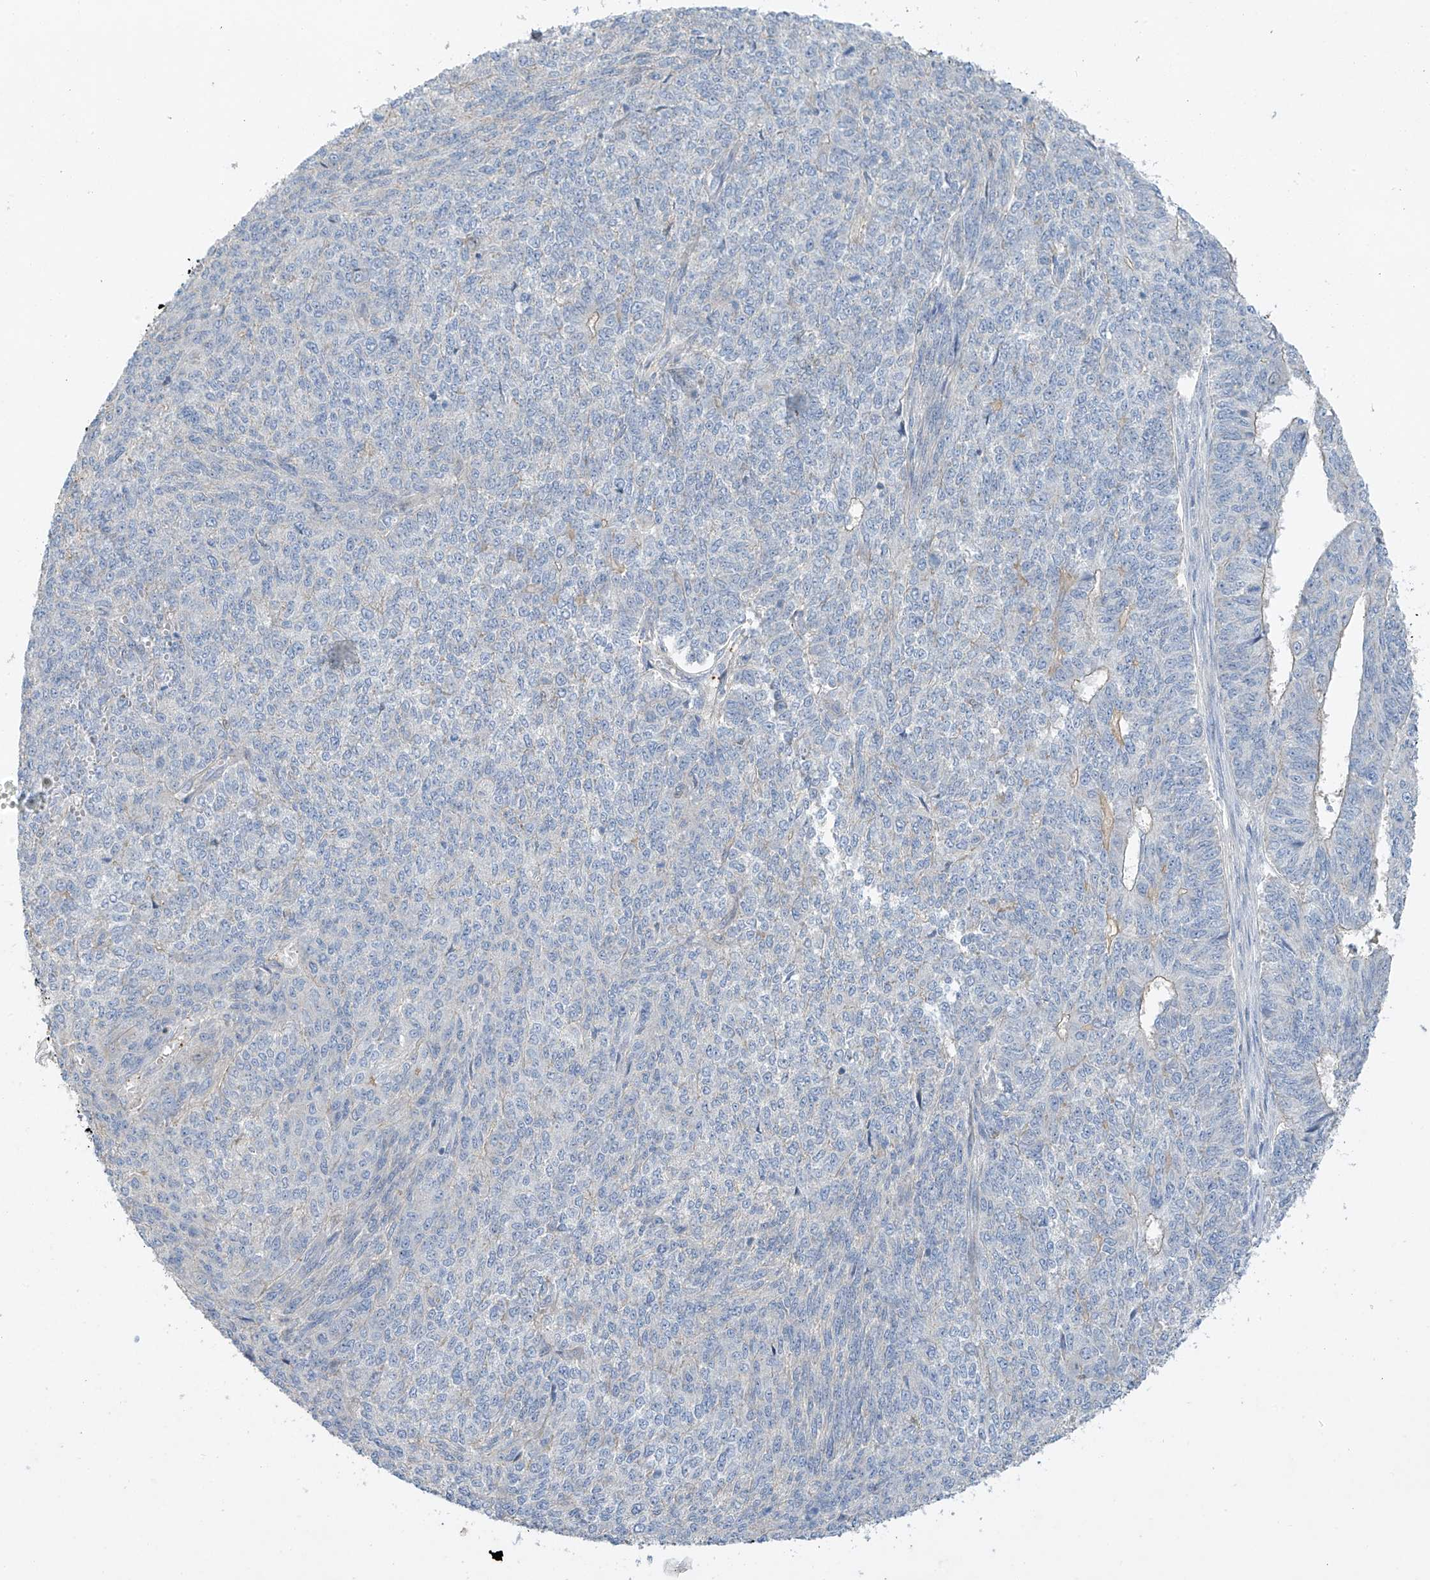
{"staining": {"intensity": "negative", "quantity": "none", "location": "none"}, "tissue": "endometrial cancer", "cell_type": "Tumor cells", "image_type": "cancer", "snomed": [{"axis": "morphology", "description": "Adenocarcinoma, NOS"}, {"axis": "topography", "description": "Endometrium"}], "caption": "This is an immunohistochemistry histopathology image of human endometrial cancer (adenocarcinoma). There is no positivity in tumor cells.", "gene": "PRSS12", "patient": {"sex": "female", "age": 32}}